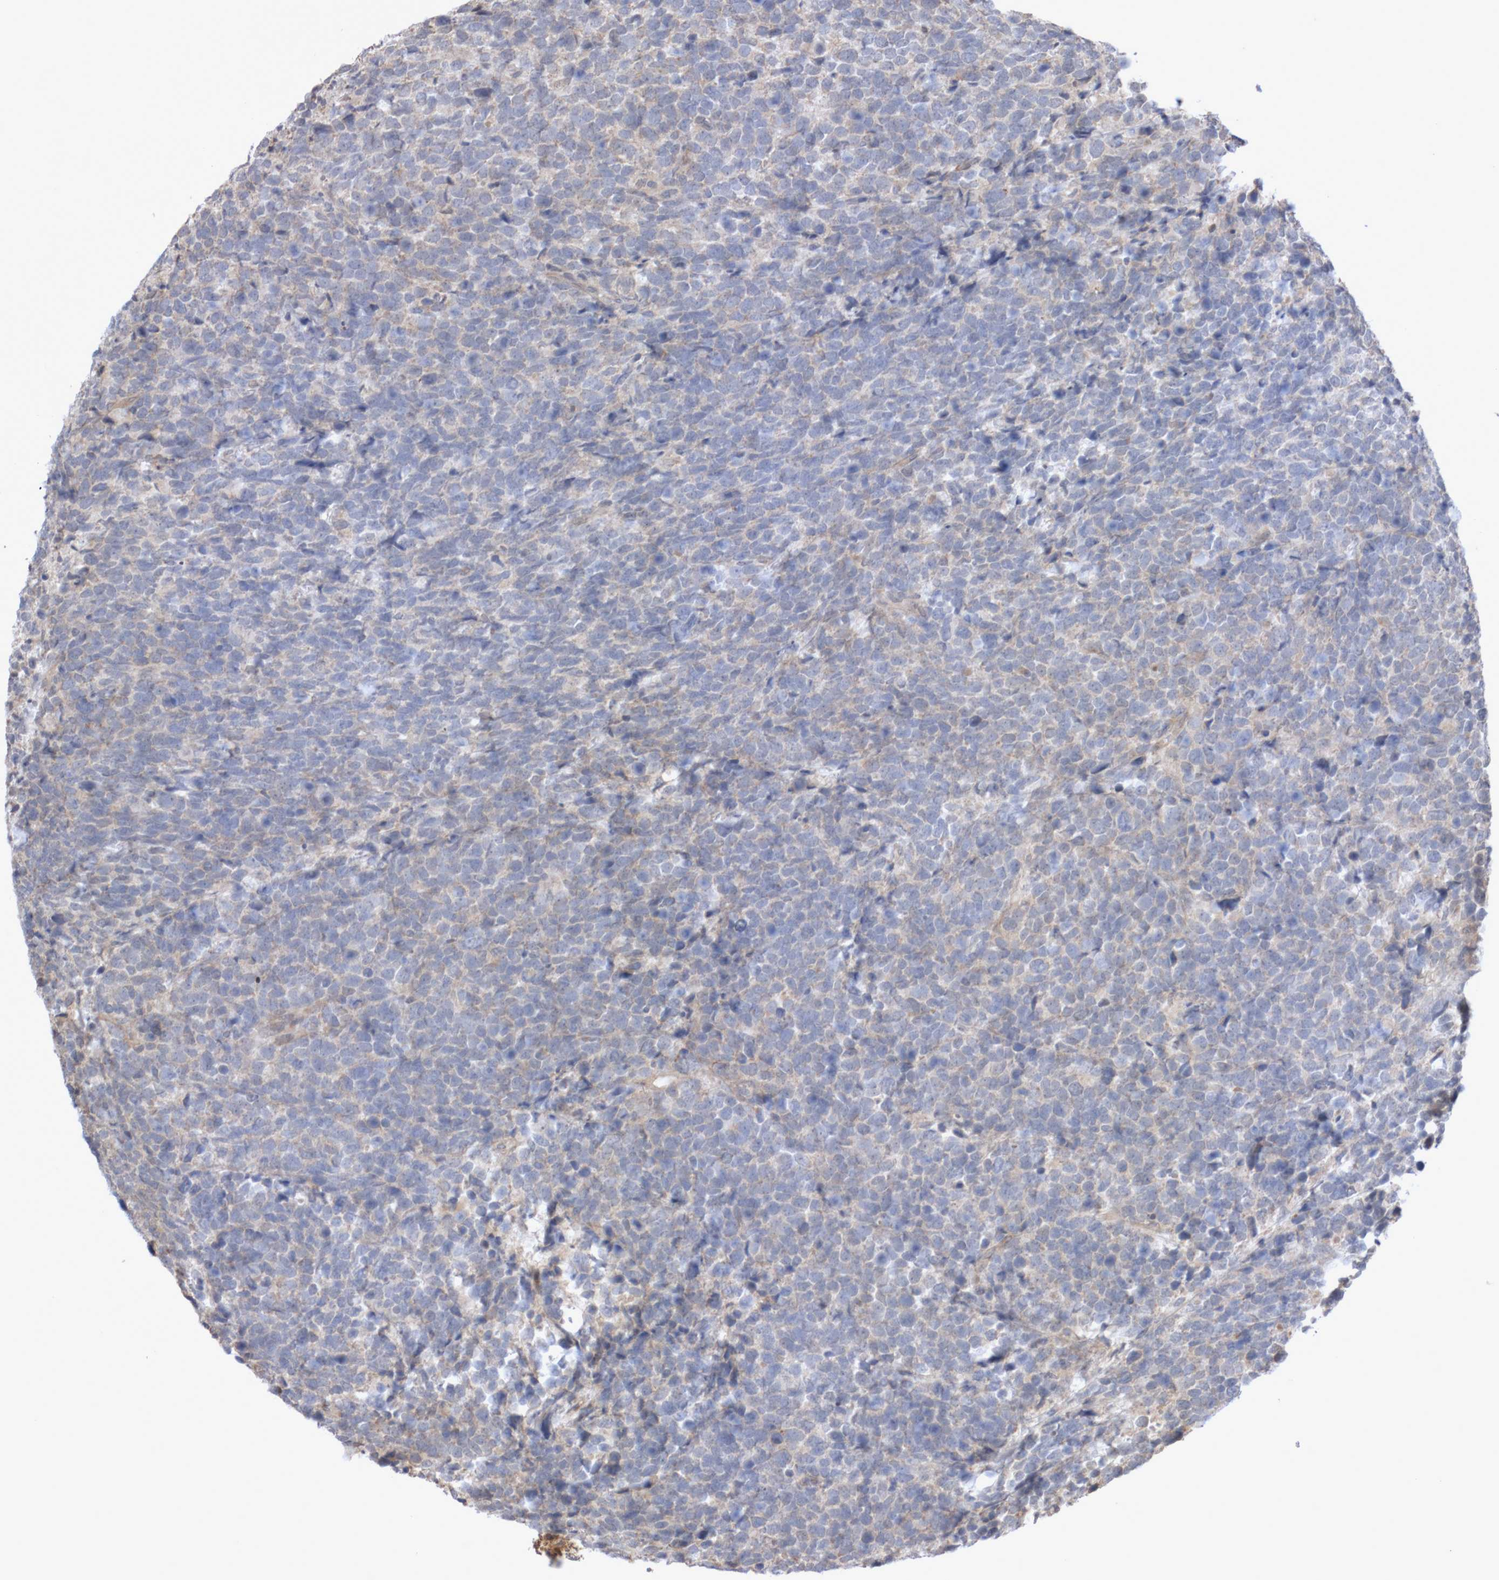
{"staining": {"intensity": "weak", "quantity": "<25%", "location": "cytoplasmic/membranous"}, "tissue": "urothelial cancer", "cell_type": "Tumor cells", "image_type": "cancer", "snomed": [{"axis": "morphology", "description": "Urothelial carcinoma, High grade"}, {"axis": "topography", "description": "Urinary bladder"}], "caption": "An IHC image of urothelial cancer is shown. There is no staining in tumor cells of urothelial cancer. (DAB immunohistochemistry, high magnification).", "gene": "DPH7", "patient": {"sex": "female", "age": 82}}